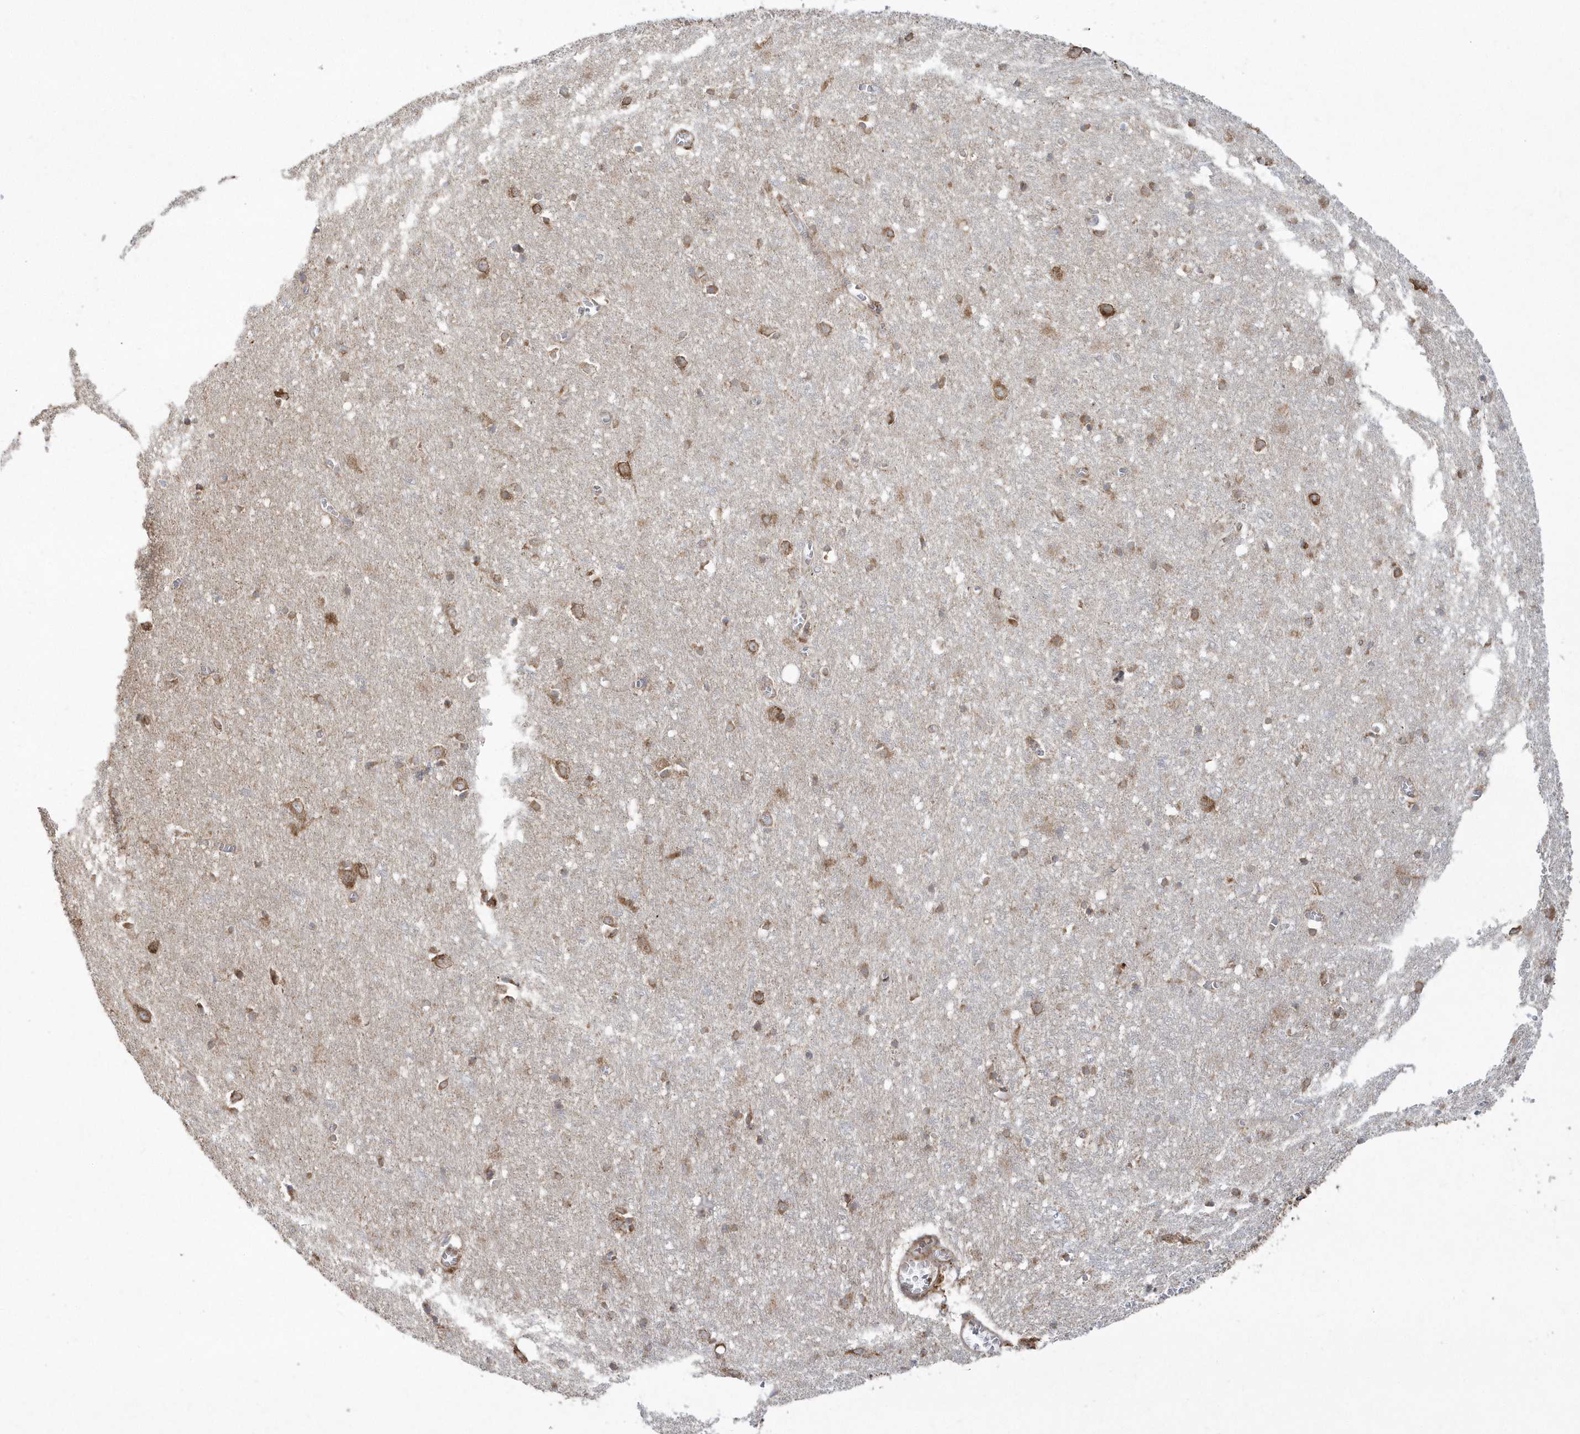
{"staining": {"intensity": "negative", "quantity": "none", "location": "none"}, "tissue": "cerebral cortex", "cell_type": "Endothelial cells", "image_type": "normal", "snomed": [{"axis": "morphology", "description": "Normal tissue, NOS"}, {"axis": "topography", "description": "Cerebral cortex"}], "caption": "Micrograph shows no significant protein staining in endothelial cells of unremarkable cerebral cortex.", "gene": "SH3BP2", "patient": {"sex": "female", "age": 64}}